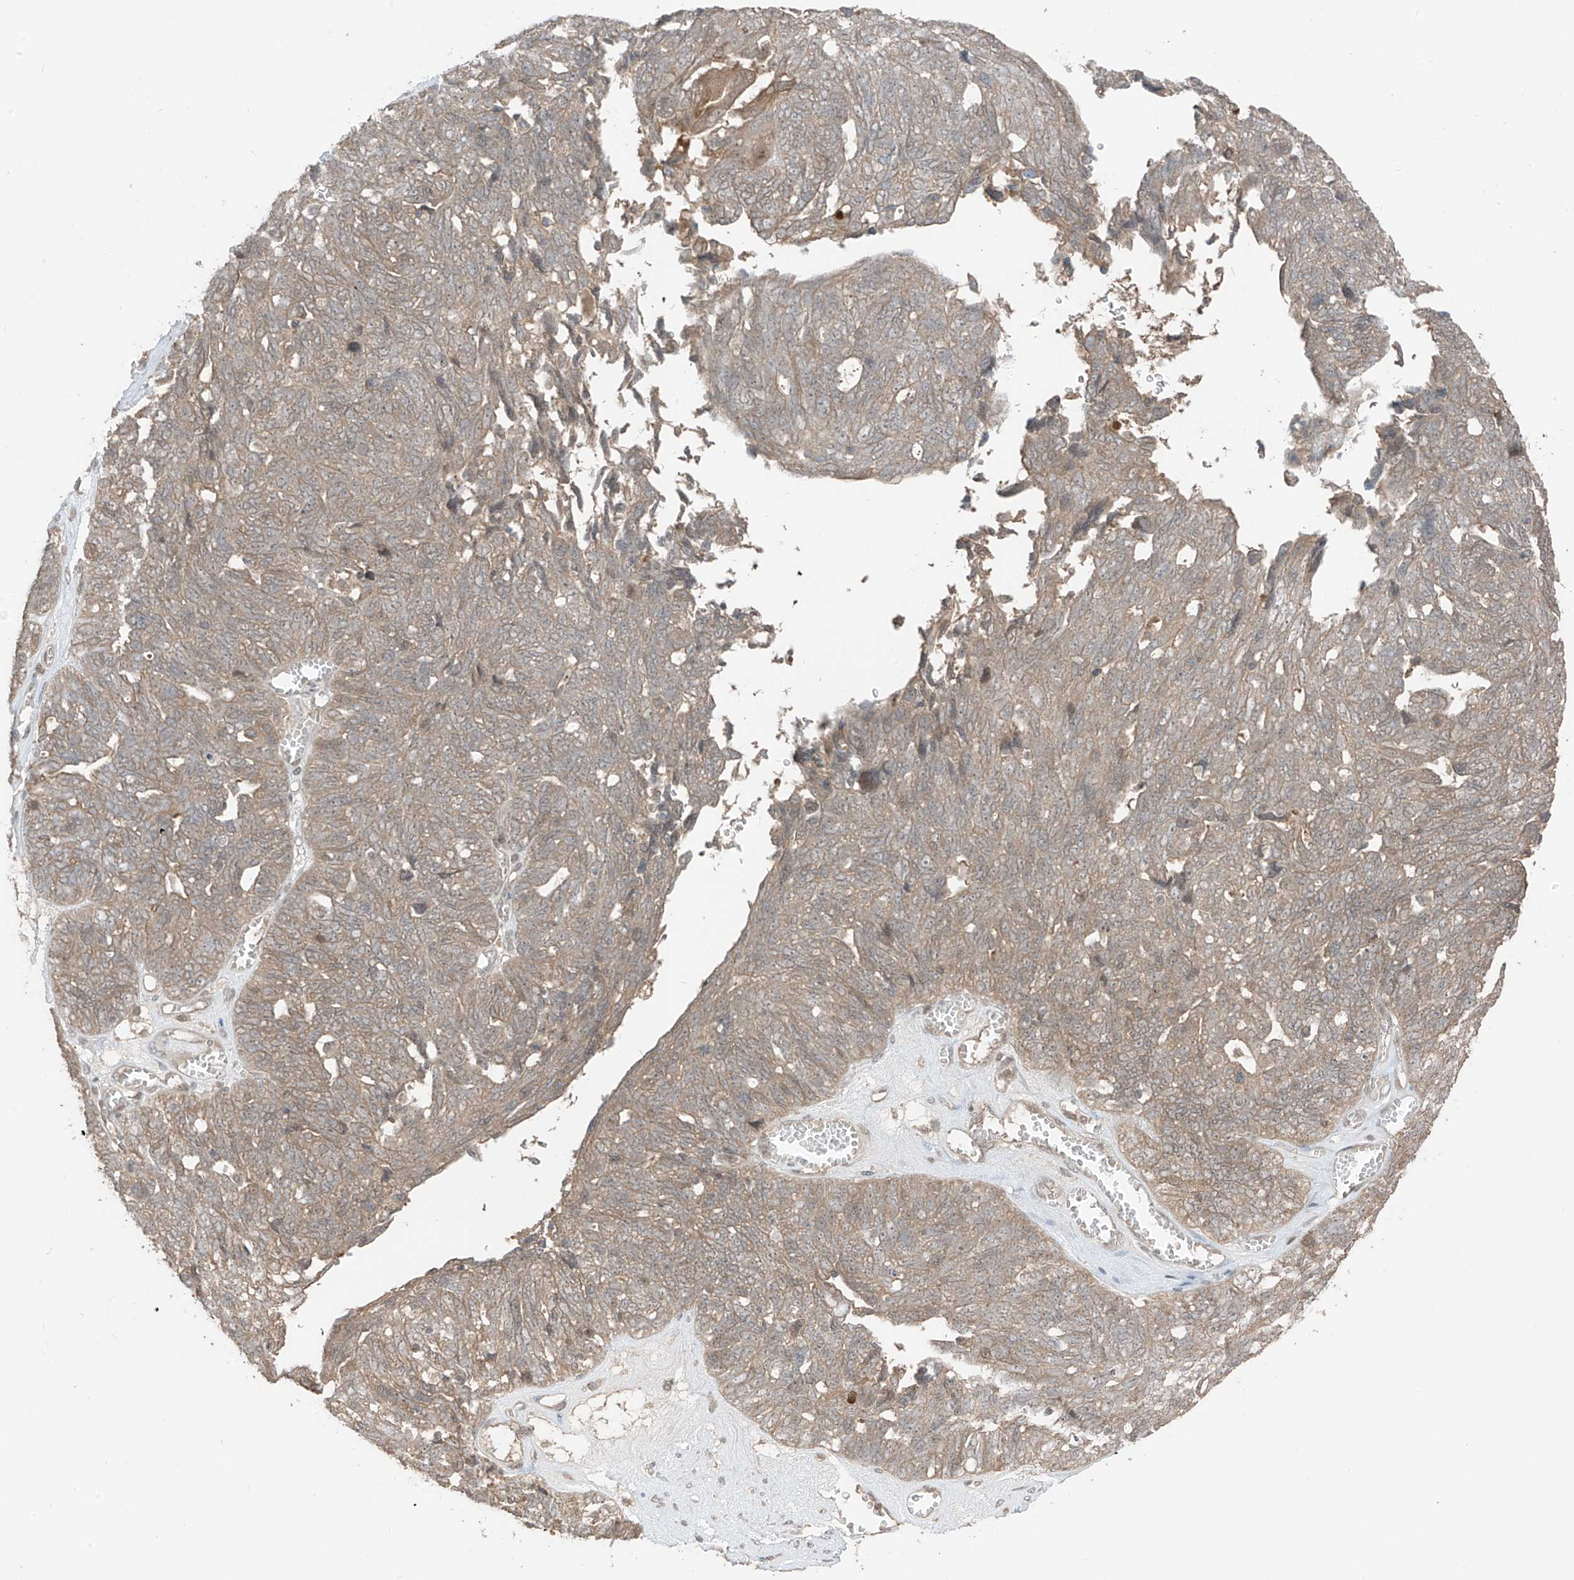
{"staining": {"intensity": "weak", "quantity": "<25%", "location": "cytoplasmic/membranous"}, "tissue": "ovarian cancer", "cell_type": "Tumor cells", "image_type": "cancer", "snomed": [{"axis": "morphology", "description": "Cystadenocarcinoma, serous, NOS"}, {"axis": "topography", "description": "Ovary"}], "caption": "The immunohistochemistry photomicrograph has no significant expression in tumor cells of ovarian cancer tissue.", "gene": "COLGALT2", "patient": {"sex": "female", "age": 79}}